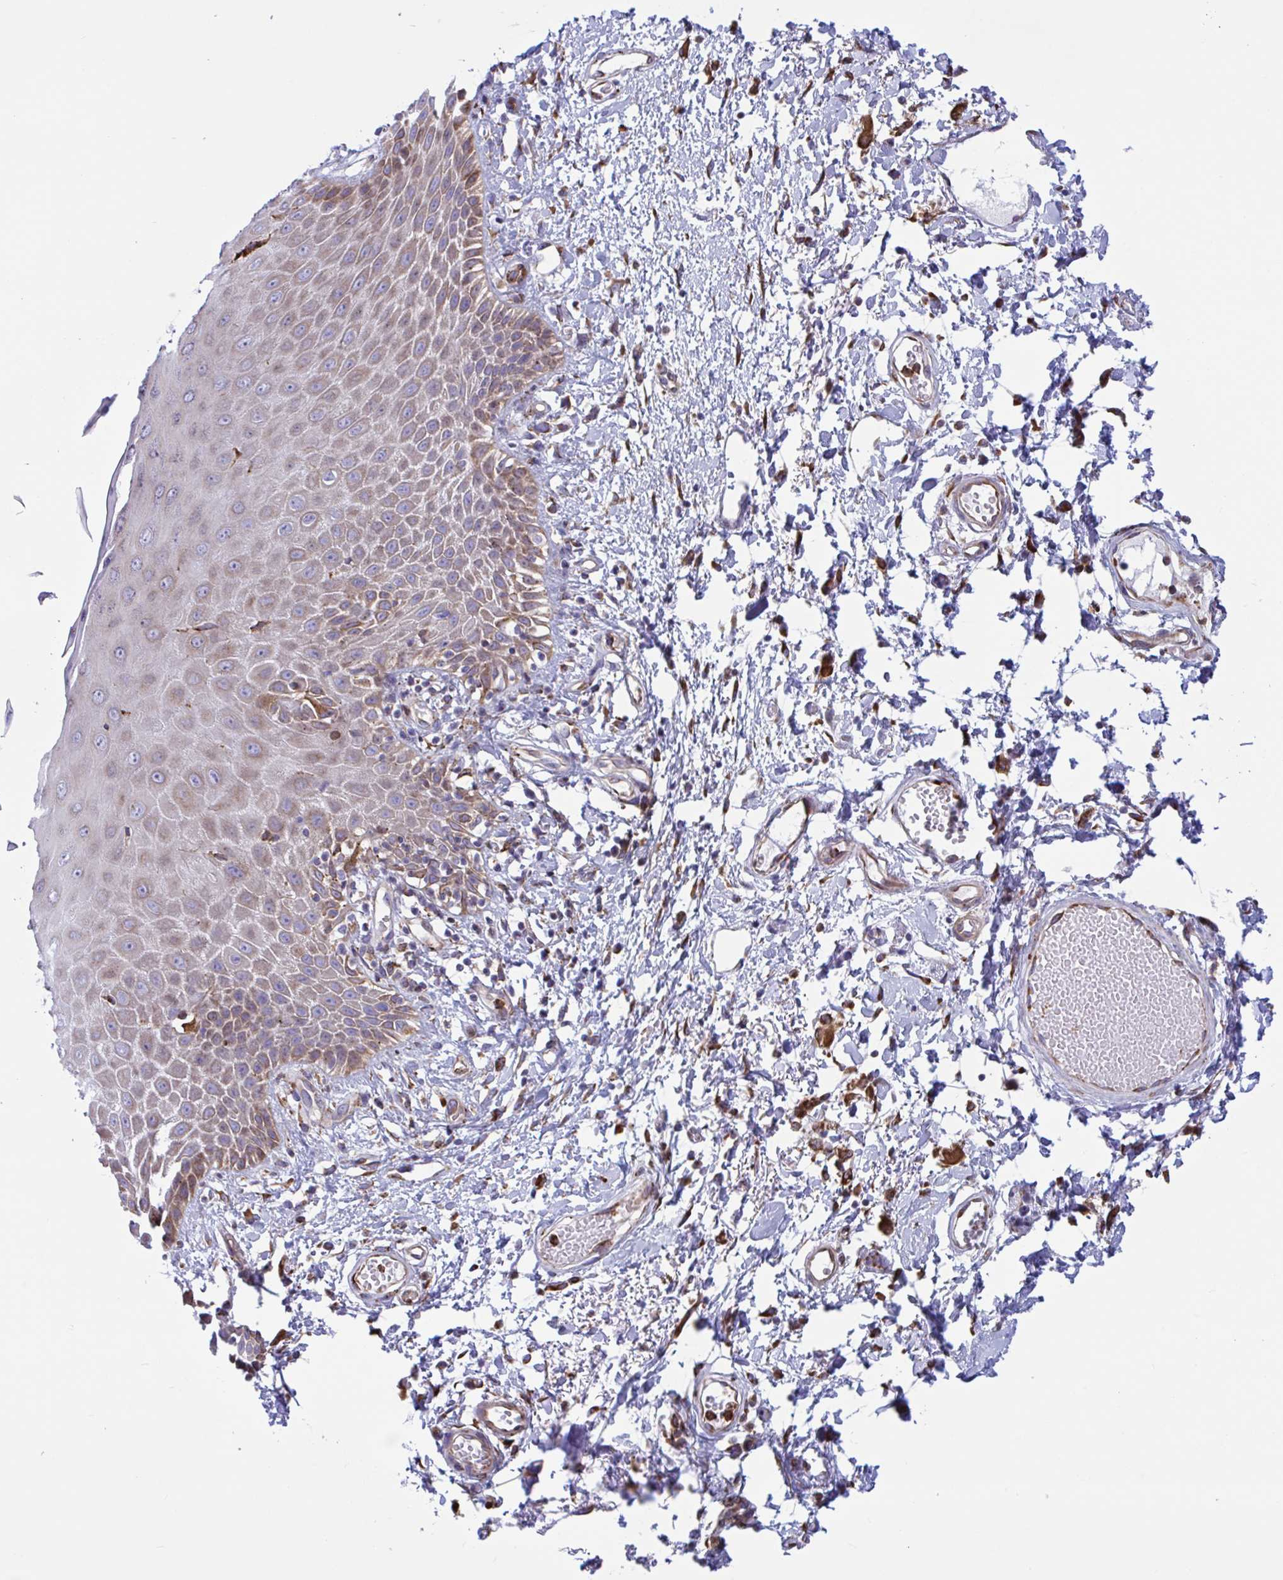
{"staining": {"intensity": "moderate", "quantity": ">75%", "location": "cytoplasmic/membranous"}, "tissue": "skin", "cell_type": "Epidermal cells", "image_type": "normal", "snomed": [{"axis": "morphology", "description": "Normal tissue, NOS"}, {"axis": "topography", "description": "Anal"}, {"axis": "topography", "description": "Peripheral nerve tissue"}], "caption": "Brown immunohistochemical staining in normal human skin demonstrates moderate cytoplasmic/membranous expression in about >75% of epidermal cells. (brown staining indicates protein expression, while blue staining denotes nuclei).", "gene": "PEAK3", "patient": {"sex": "male", "age": 78}}